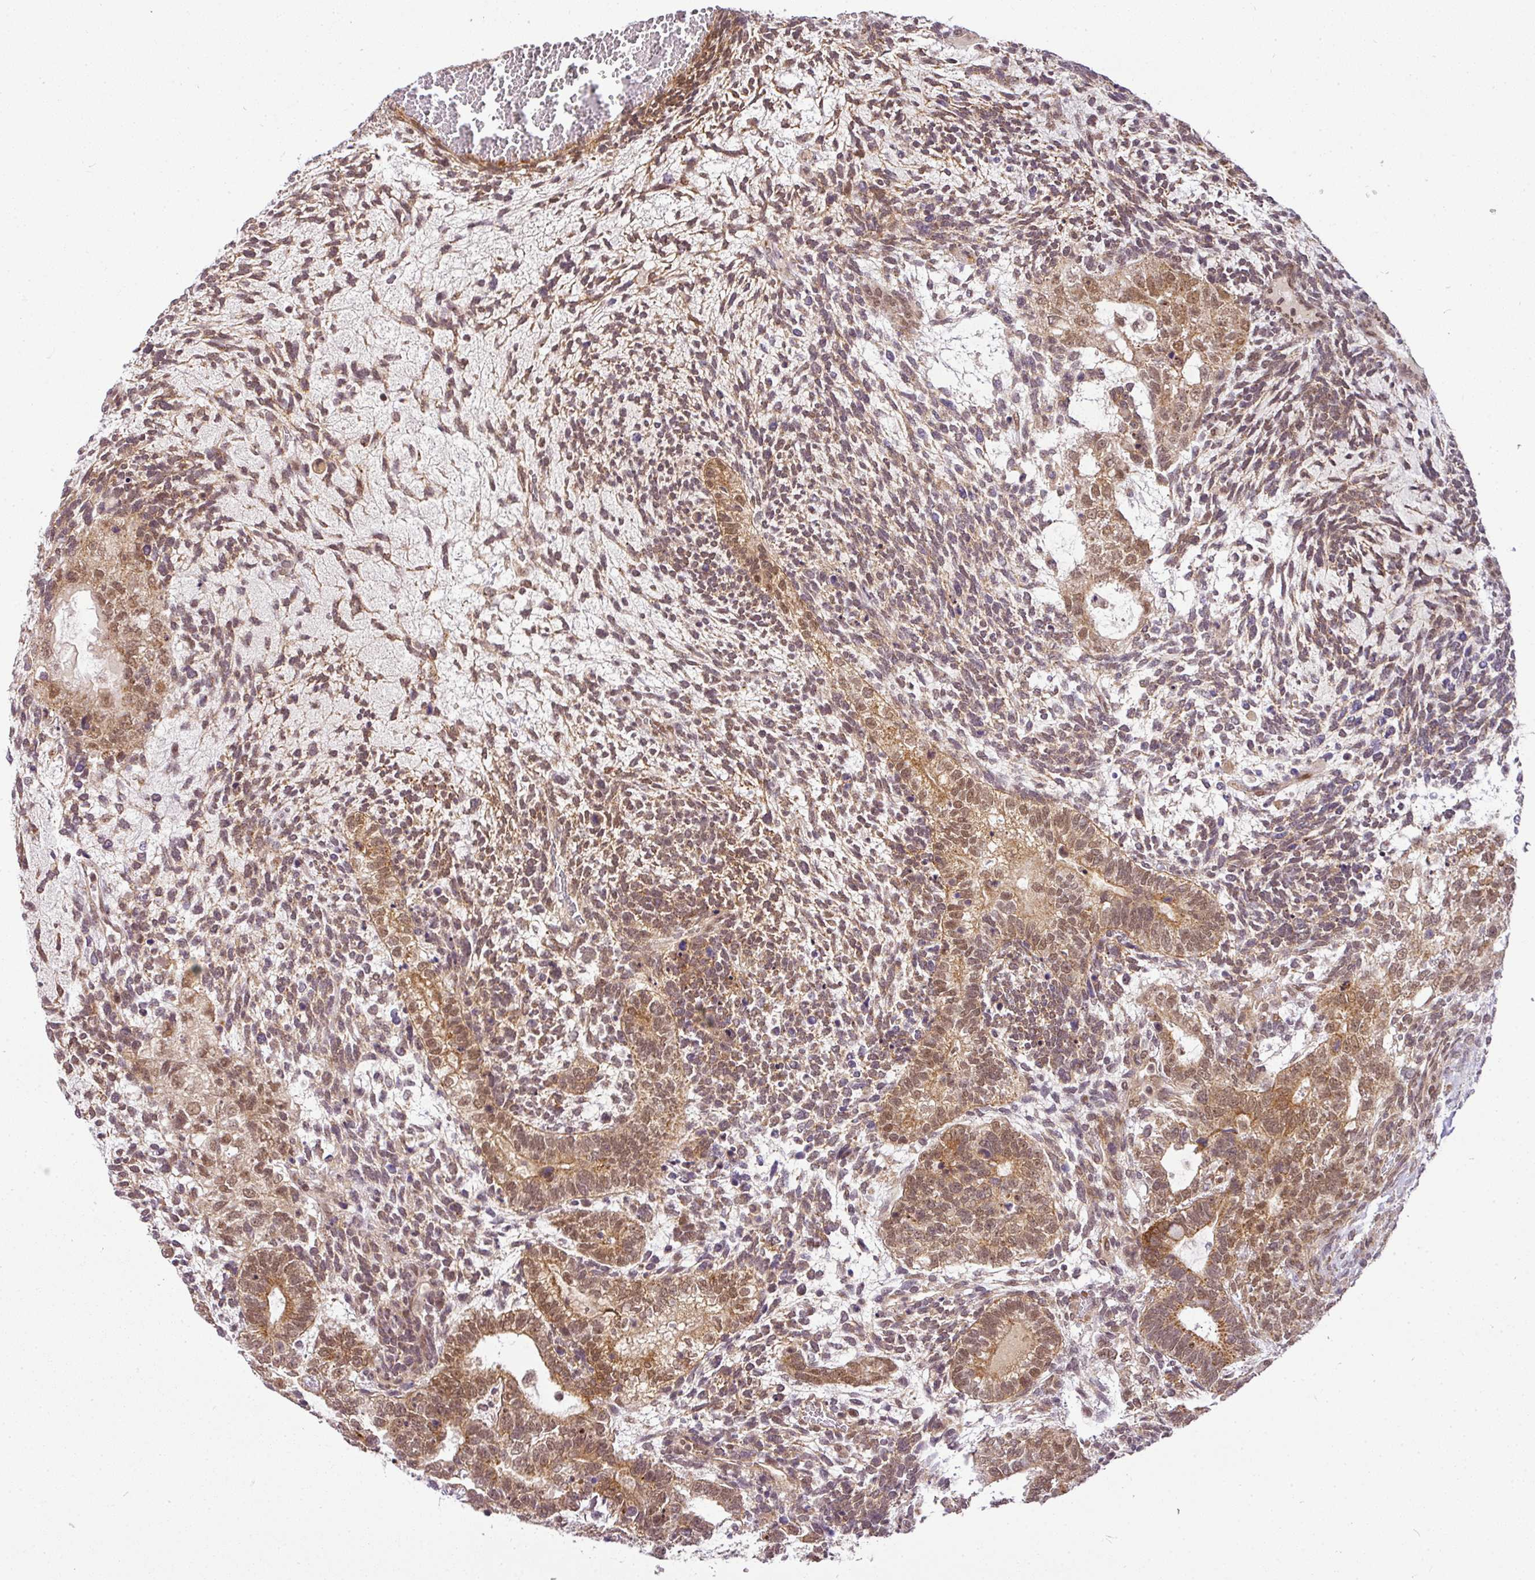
{"staining": {"intensity": "moderate", "quantity": ">75%", "location": "cytoplasmic/membranous,nuclear"}, "tissue": "testis cancer", "cell_type": "Tumor cells", "image_type": "cancer", "snomed": [{"axis": "morphology", "description": "Carcinoma, Embryonal, NOS"}, {"axis": "topography", "description": "Testis"}], "caption": "There is medium levels of moderate cytoplasmic/membranous and nuclear expression in tumor cells of testis cancer, as demonstrated by immunohistochemical staining (brown color).", "gene": "C1orf226", "patient": {"sex": "male", "age": 23}}